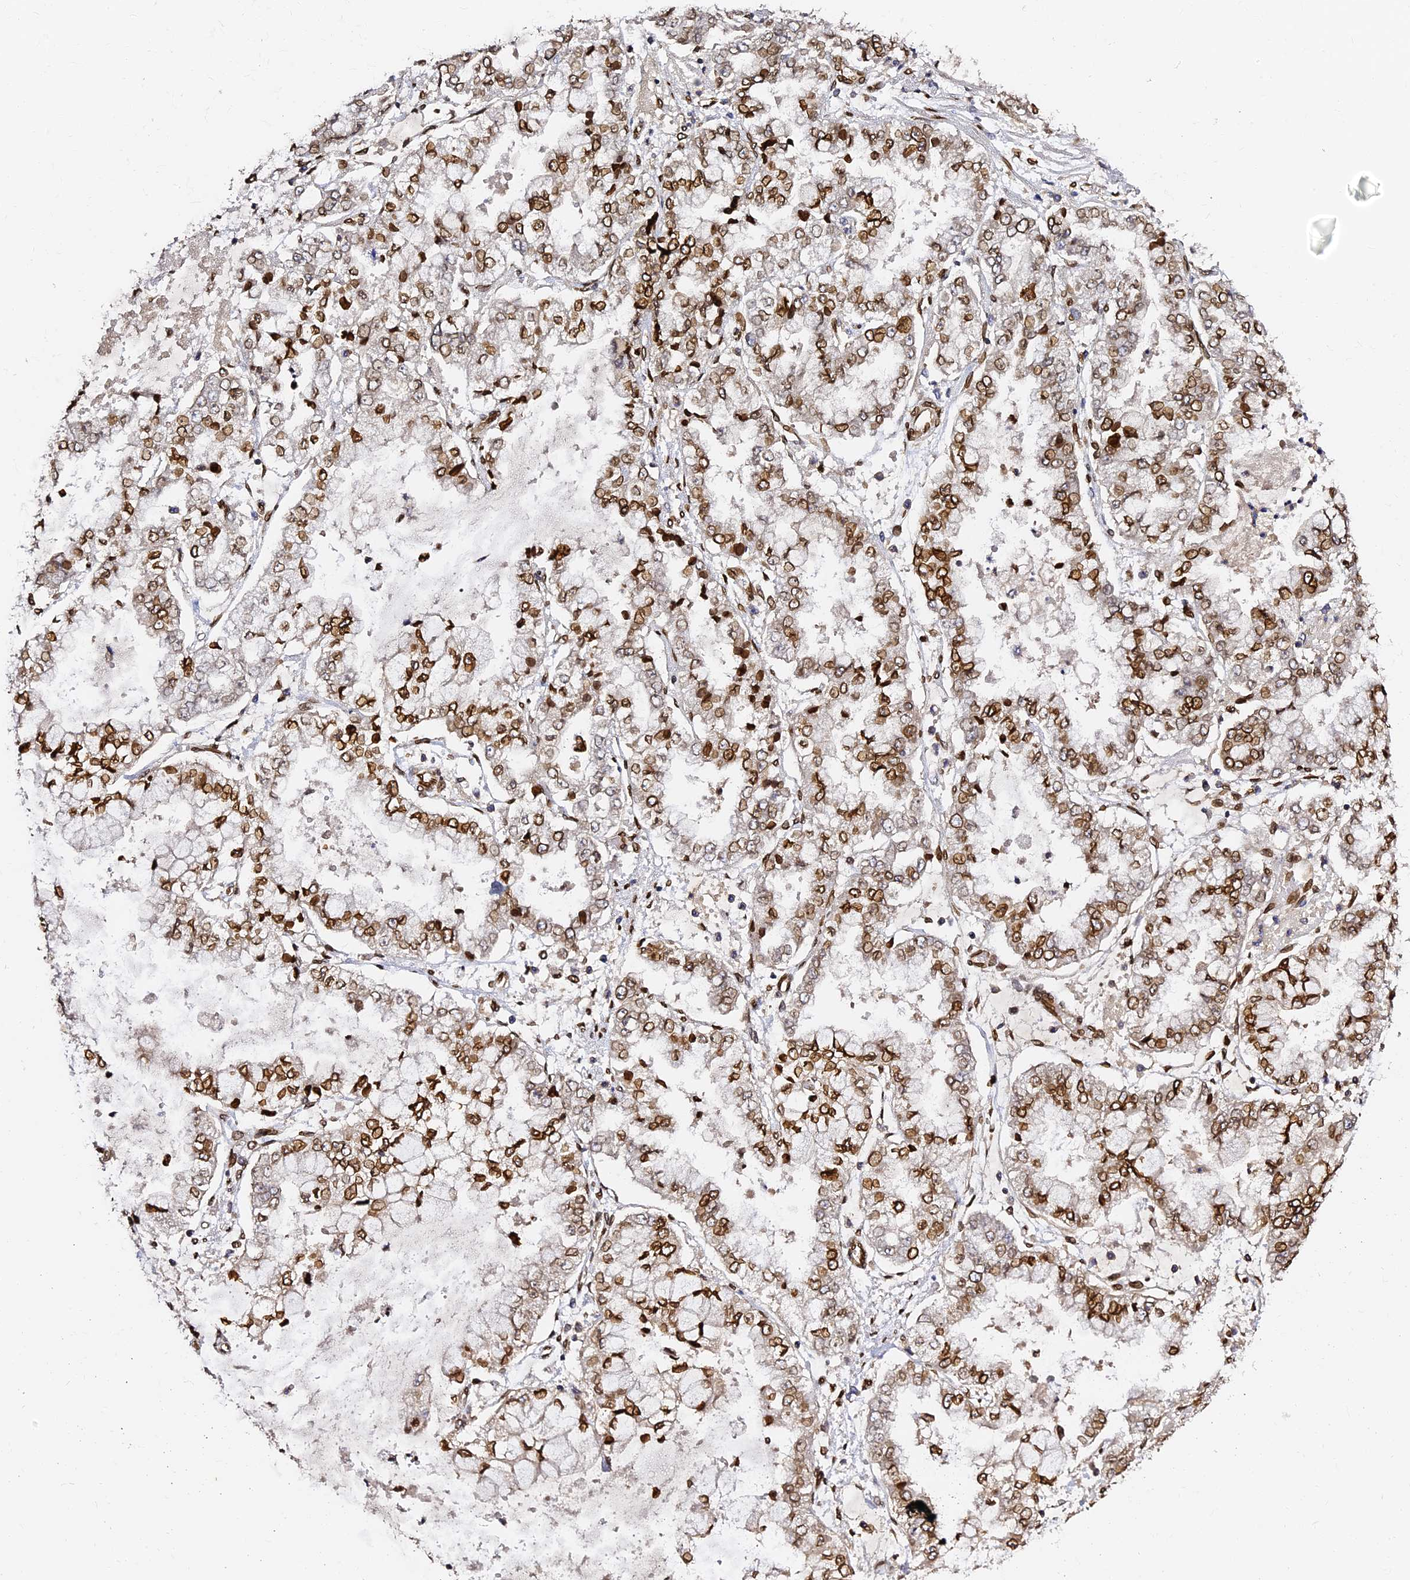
{"staining": {"intensity": "strong", "quantity": ">75%", "location": "cytoplasmic/membranous,nuclear"}, "tissue": "stomach cancer", "cell_type": "Tumor cells", "image_type": "cancer", "snomed": [{"axis": "morphology", "description": "Adenocarcinoma, NOS"}, {"axis": "topography", "description": "Stomach"}], "caption": "Adenocarcinoma (stomach) stained for a protein (brown) reveals strong cytoplasmic/membranous and nuclear positive positivity in approximately >75% of tumor cells.", "gene": "ANAPC5", "patient": {"sex": "male", "age": 76}}